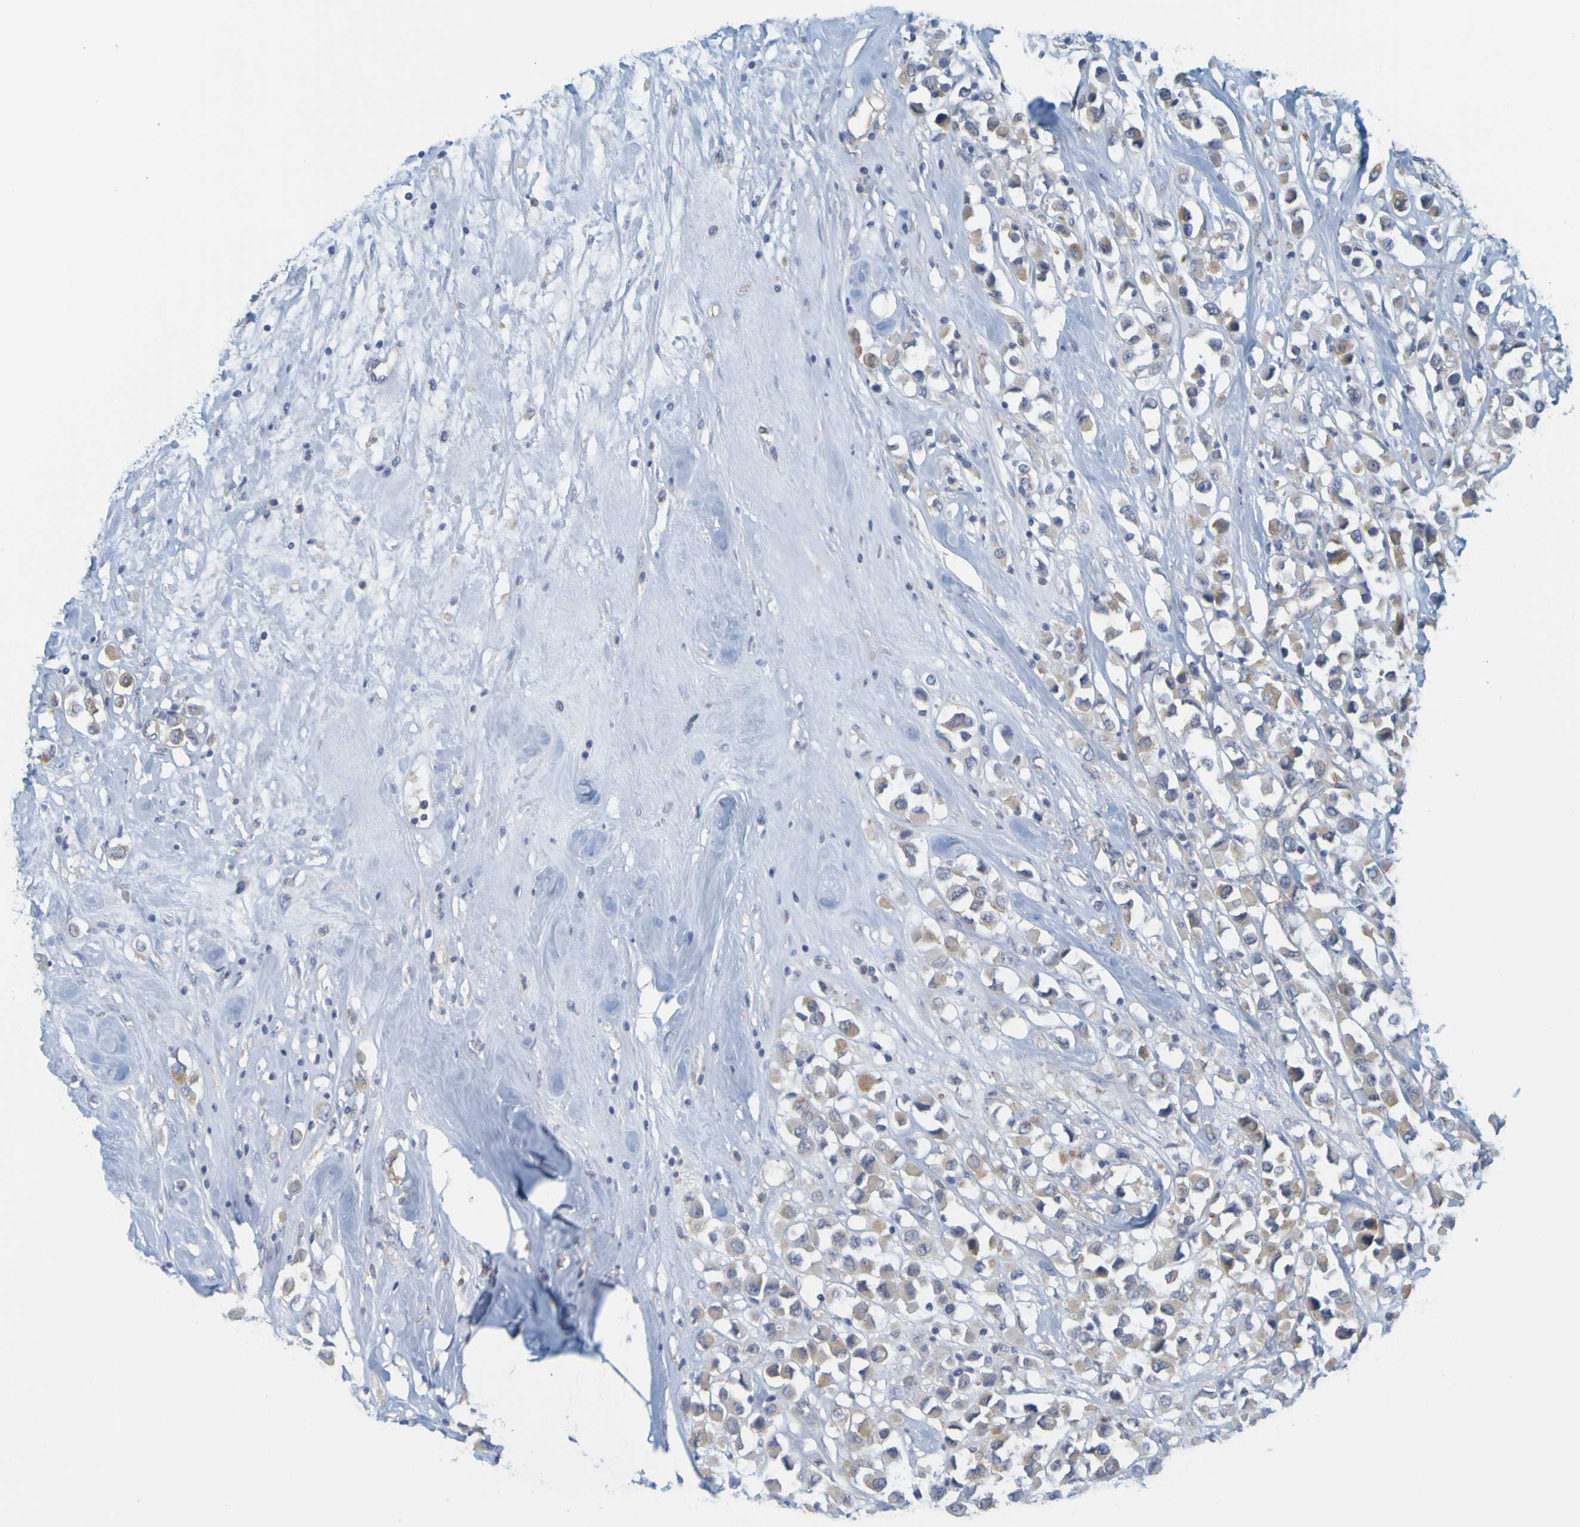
{"staining": {"intensity": "moderate", "quantity": ">75%", "location": "cytoplasmic/membranous"}, "tissue": "breast cancer", "cell_type": "Tumor cells", "image_type": "cancer", "snomed": [{"axis": "morphology", "description": "Duct carcinoma"}, {"axis": "topography", "description": "Breast"}], "caption": "Brown immunohistochemical staining in human breast cancer shows moderate cytoplasmic/membranous expression in about >75% of tumor cells.", "gene": "APPL1", "patient": {"sex": "female", "age": 61}}